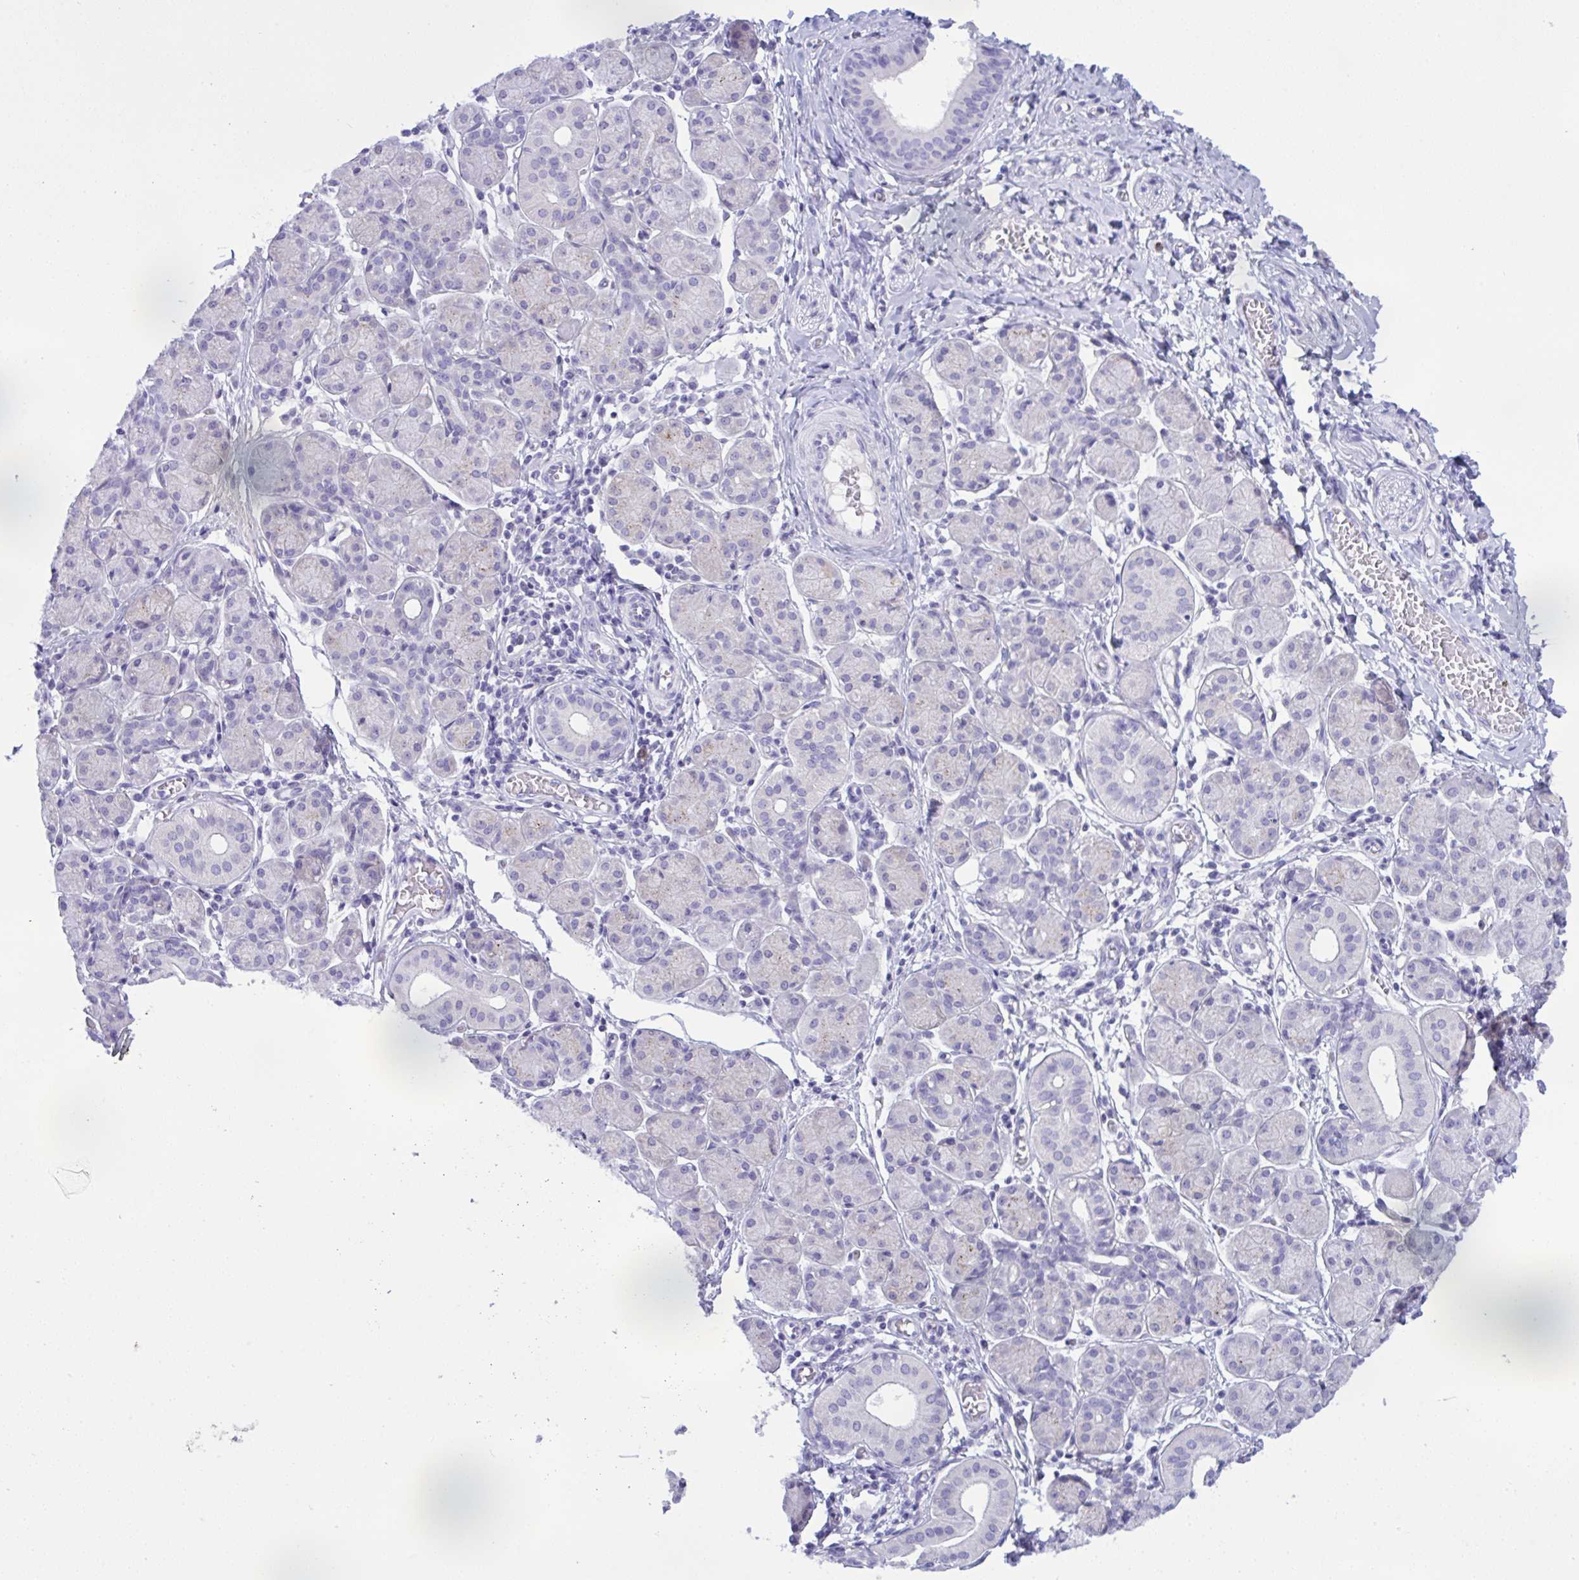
{"staining": {"intensity": "weak", "quantity": "<25%", "location": "cytoplasmic/membranous"}, "tissue": "salivary gland", "cell_type": "Glandular cells", "image_type": "normal", "snomed": [{"axis": "morphology", "description": "Normal tissue, NOS"}, {"axis": "morphology", "description": "Inflammation, NOS"}, {"axis": "topography", "description": "Lymph node"}, {"axis": "topography", "description": "Salivary gland"}], "caption": "IHC histopathology image of normal salivary gland: human salivary gland stained with DAB (3,3'-diaminobenzidine) shows no significant protein positivity in glandular cells.", "gene": "SREBF1", "patient": {"sex": "male", "age": 3}}